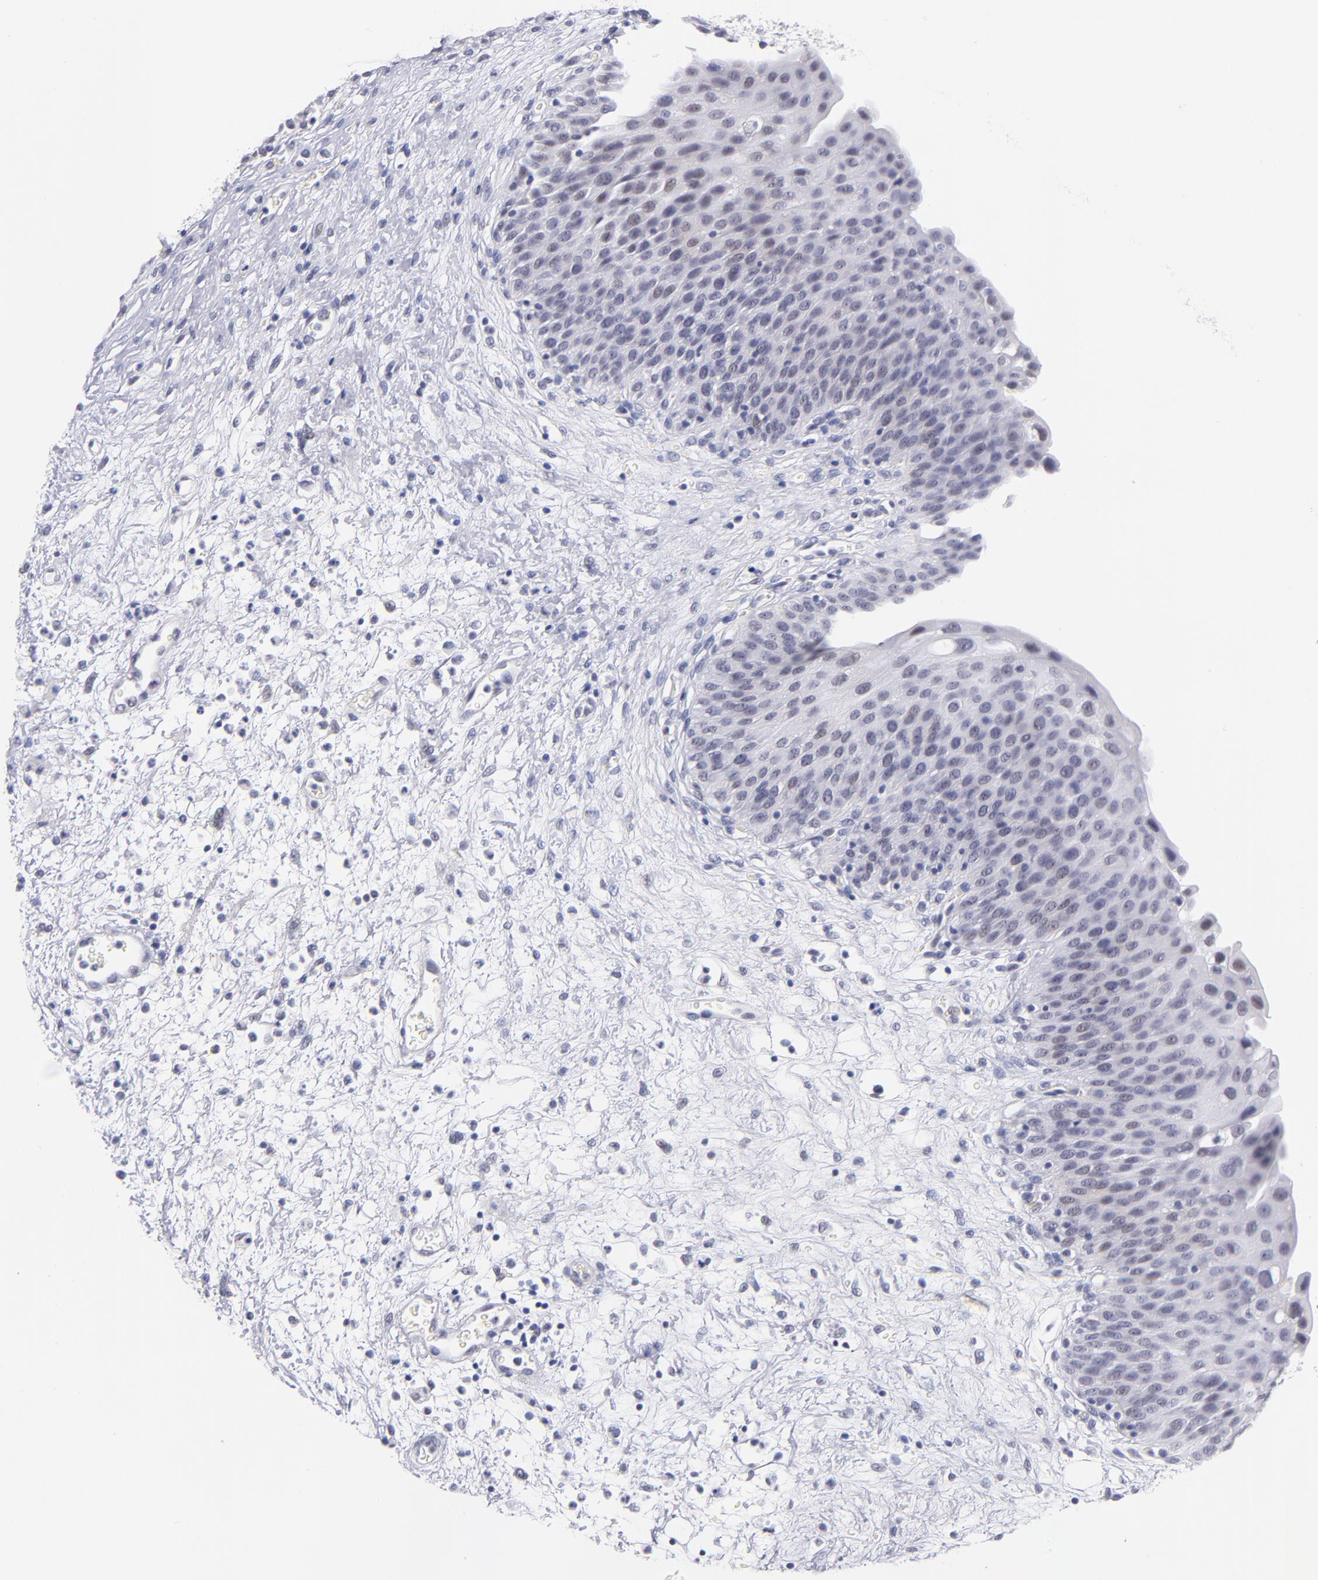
{"staining": {"intensity": "weak", "quantity": "<25%", "location": "nuclear"}, "tissue": "urinary bladder", "cell_type": "Urothelial cells", "image_type": "normal", "snomed": [{"axis": "morphology", "description": "Normal tissue, NOS"}, {"axis": "morphology", "description": "Dysplasia, NOS"}, {"axis": "topography", "description": "Urinary bladder"}], "caption": "Micrograph shows no protein staining in urothelial cells of normal urinary bladder.", "gene": "SNRPB", "patient": {"sex": "male", "age": 35}}